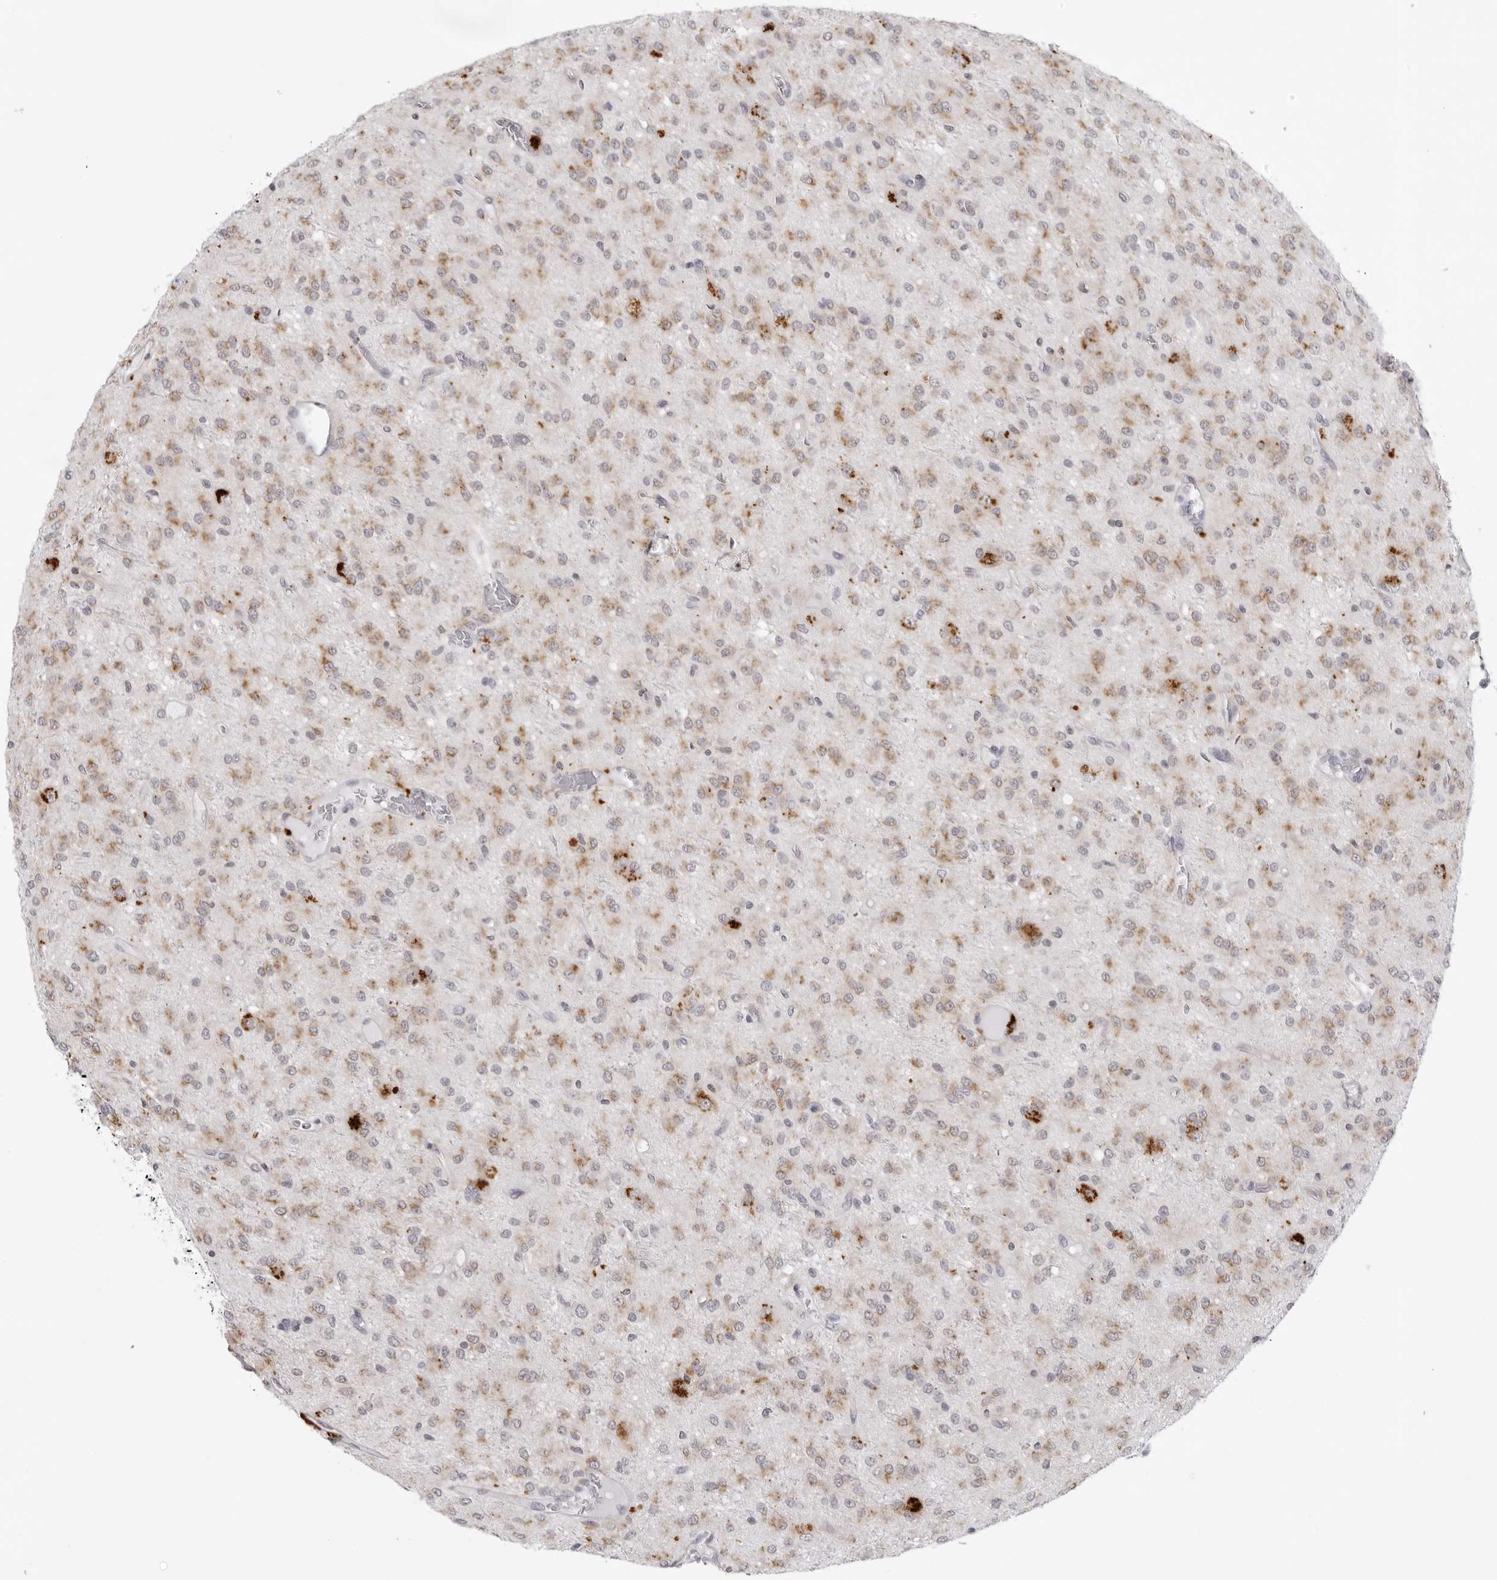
{"staining": {"intensity": "weak", "quantity": "25%-75%", "location": "cytoplasmic/membranous"}, "tissue": "glioma", "cell_type": "Tumor cells", "image_type": "cancer", "snomed": [{"axis": "morphology", "description": "Glioma, malignant, High grade"}, {"axis": "topography", "description": "Brain"}], "caption": "A micrograph of human malignant glioma (high-grade) stained for a protein demonstrates weak cytoplasmic/membranous brown staining in tumor cells.", "gene": "IL25", "patient": {"sex": "female", "age": 59}}